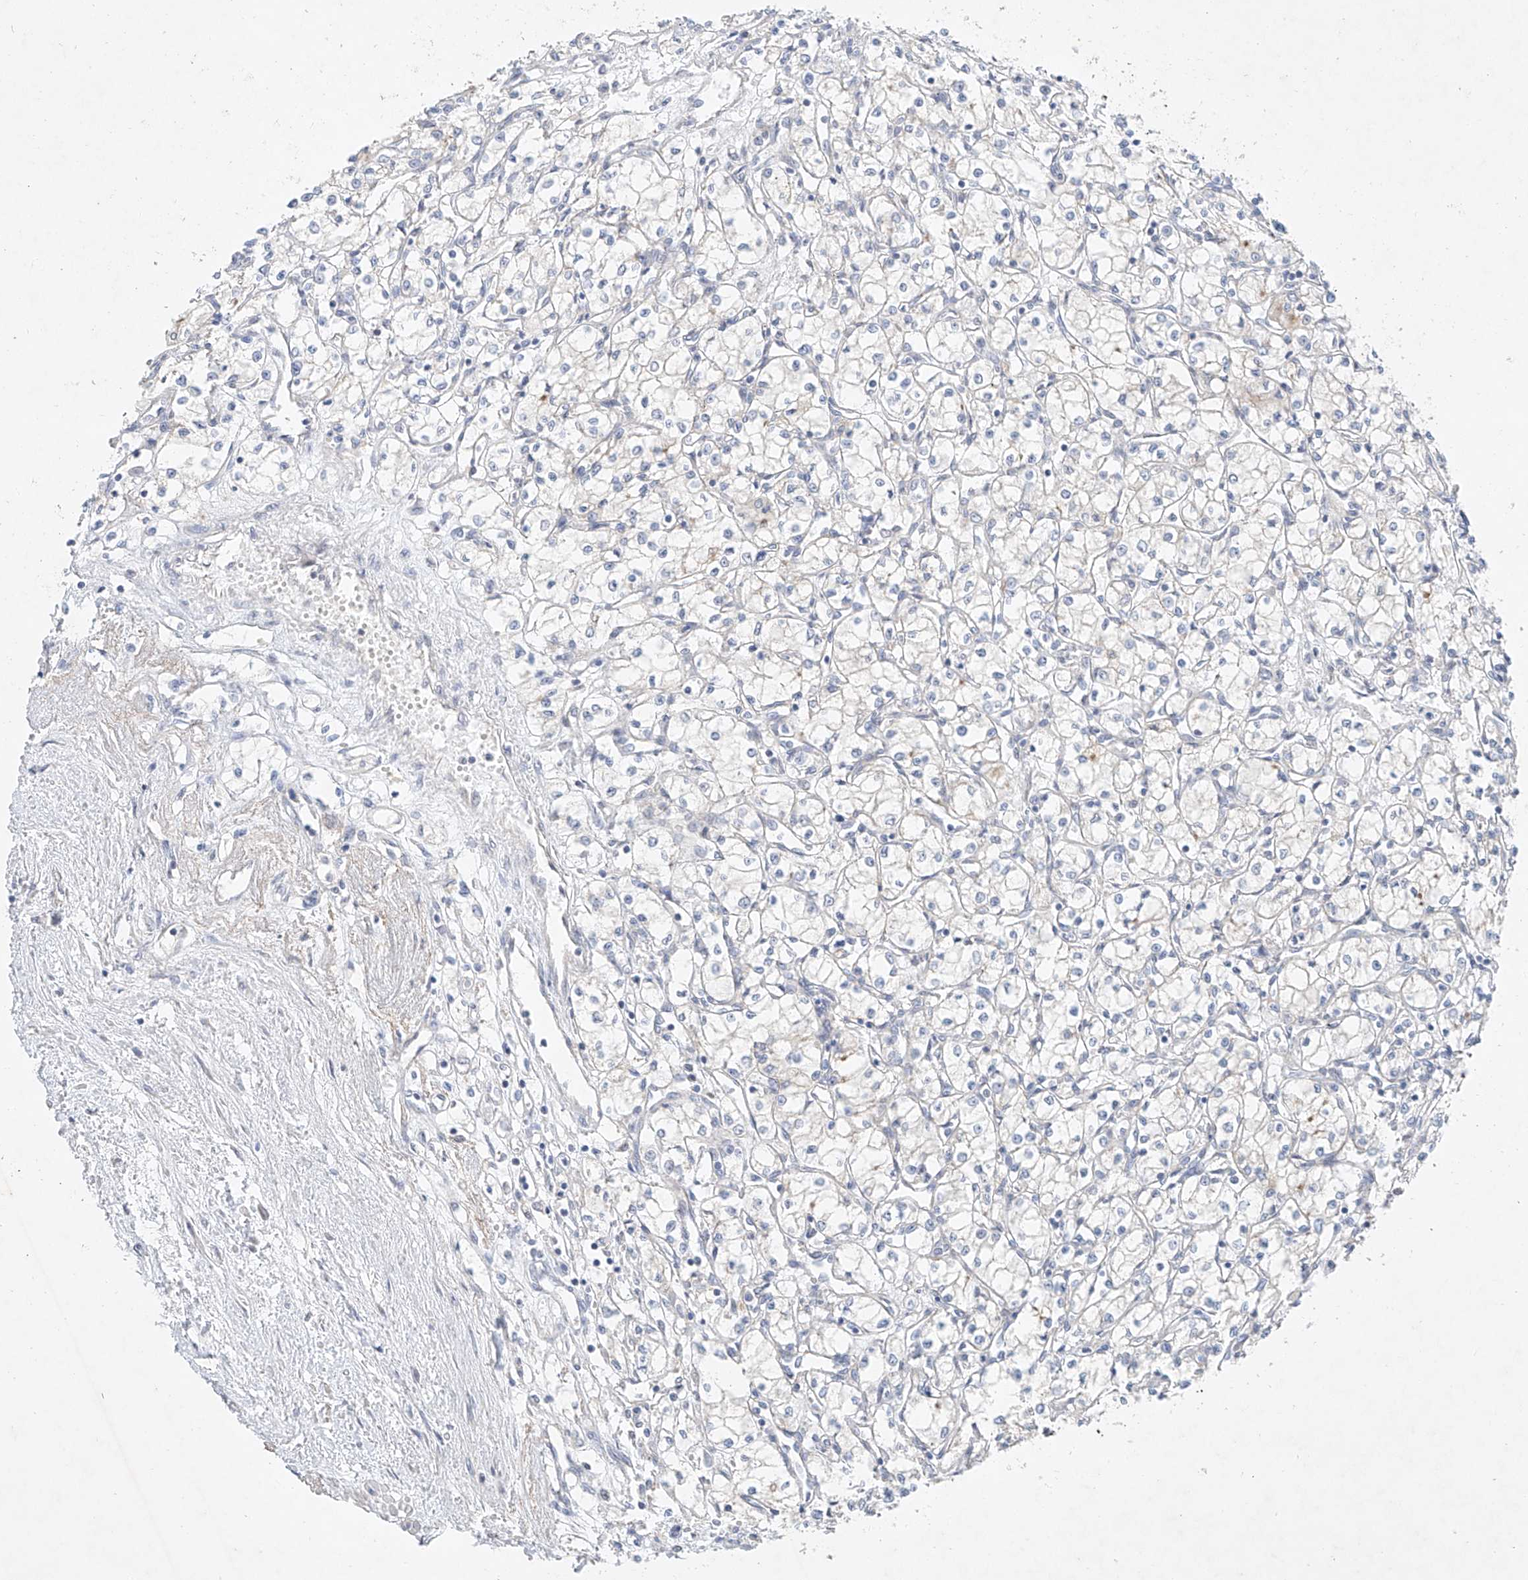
{"staining": {"intensity": "negative", "quantity": "none", "location": "none"}, "tissue": "renal cancer", "cell_type": "Tumor cells", "image_type": "cancer", "snomed": [{"axis": "morphology", "description": "Adenocarcinoma, NOS"}, {"axis": "topography", "description": "Kidney"}], "caption": "The histopathology image reveals no staining of tumor cells in adenocarcinoma (renal).", "gene": "IL22RA2", "patient": {"sex": "male", "age": 59}}